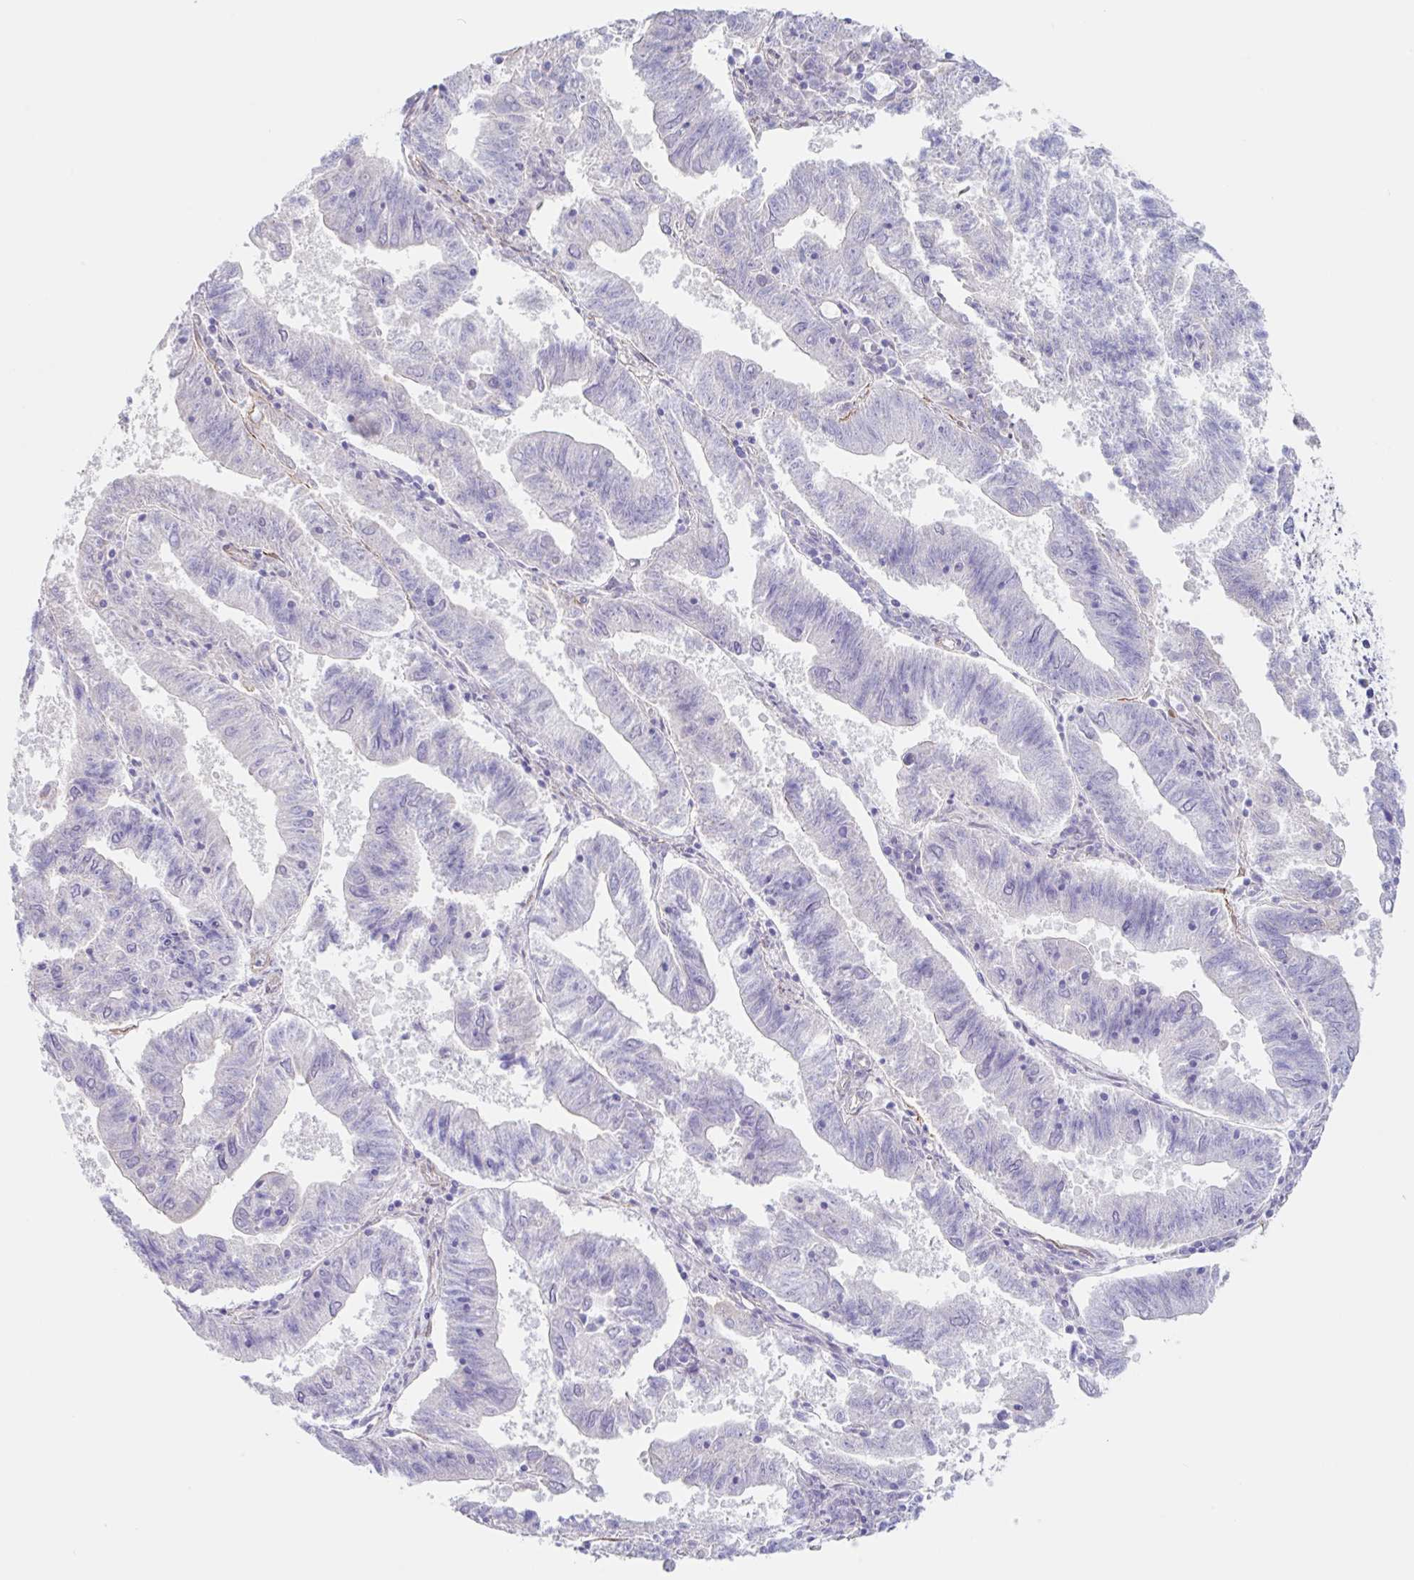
{"staining": {"intensity": "negative", "quantity": "none", "location": "none"}, "tissue": "endometrial cancer", "cell_type": "Tumor cells", "image_type": "cancer", "snomed": [{"axis": "morphology", "description": "Adenocarcinoma, NOS"}, {"axis": "topography", "description": "Endometrium"}], "caption": "This is an IHC histopathology image of endometrial cancer (adenocarcinoma). There is no staining in tumor cells.", "gene": "DCAF17", "patient": {"sex": "female", "age": 82}}